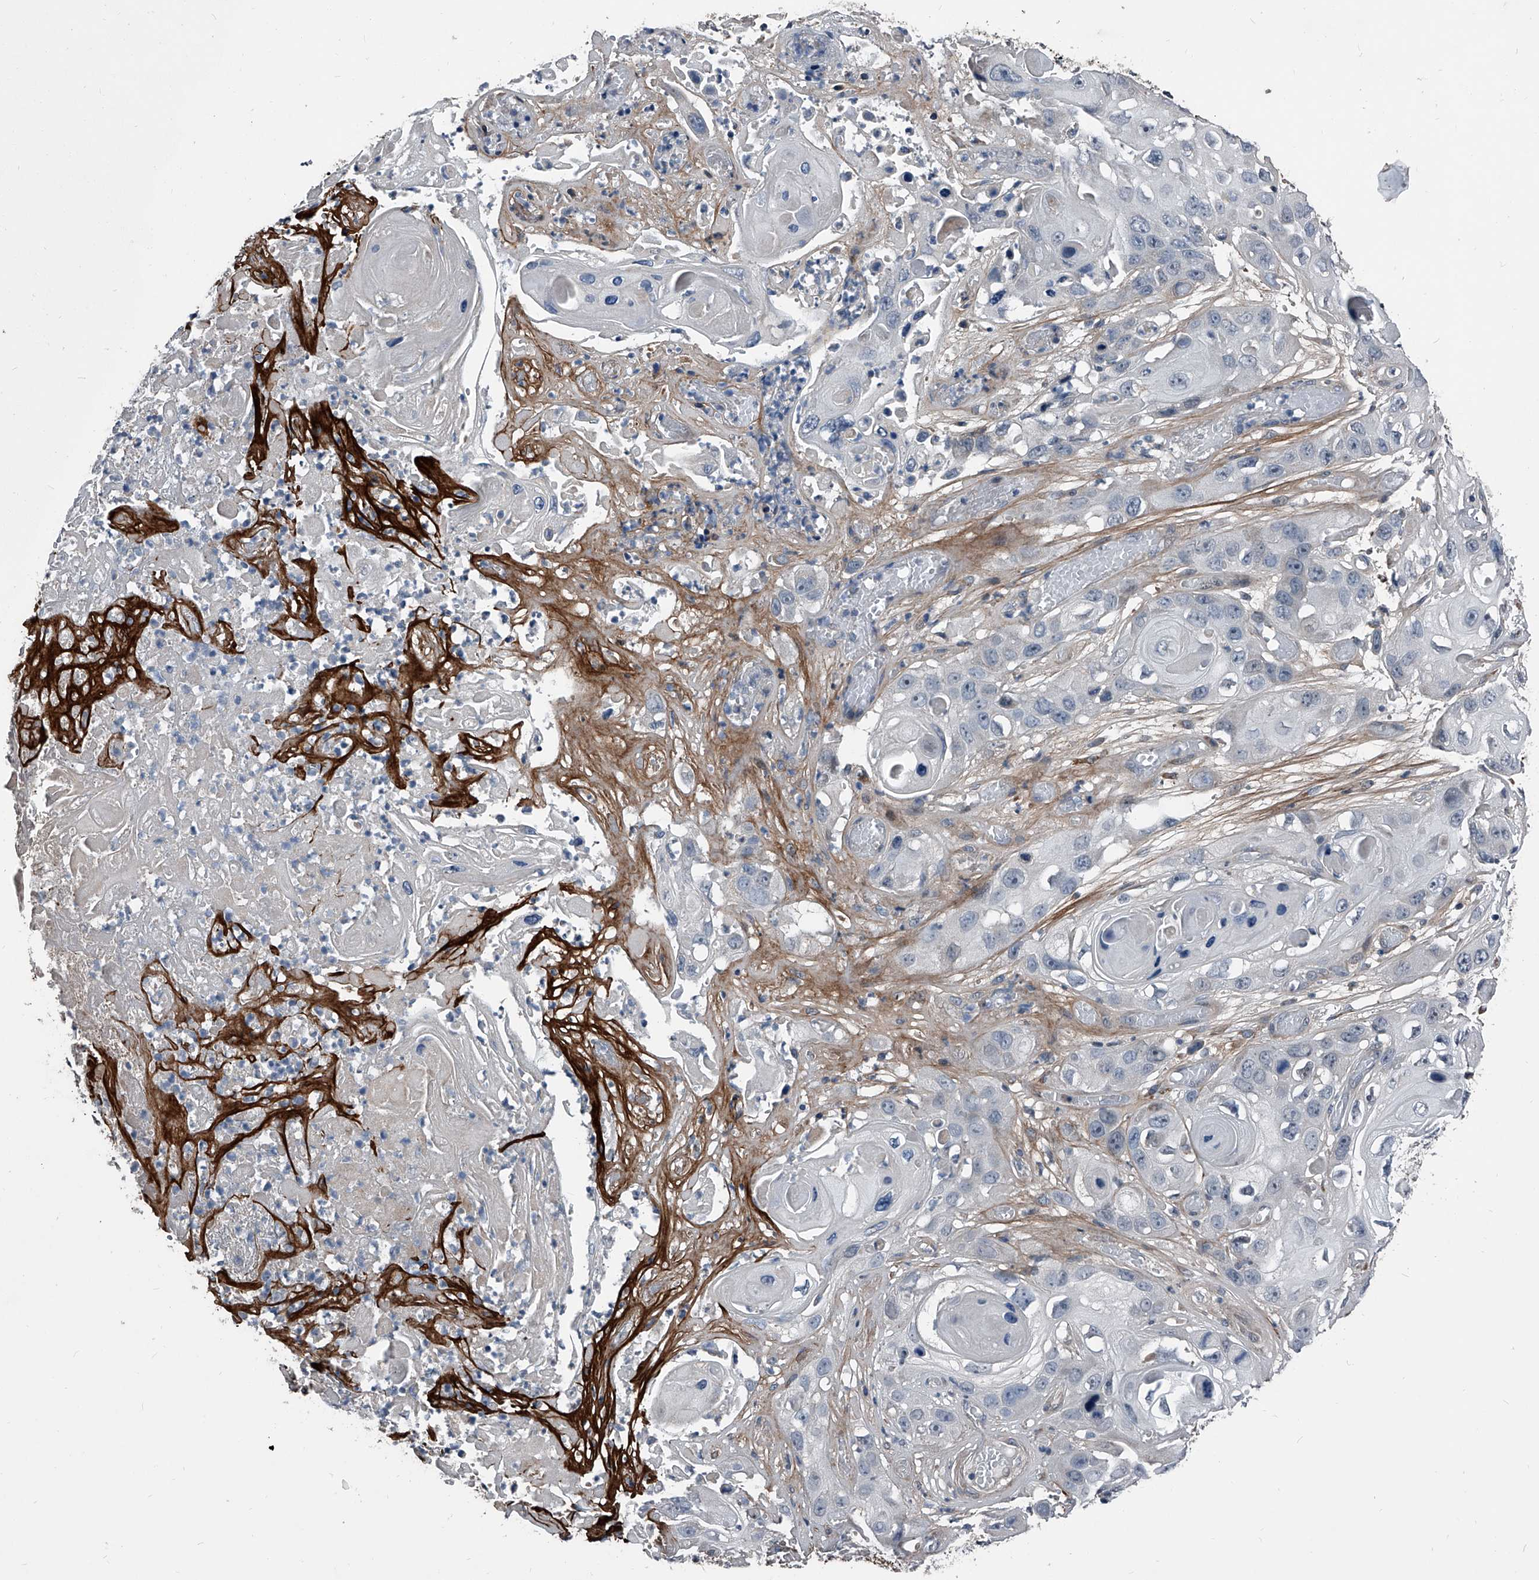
{"staining": {"intensity": "negative", "quantity": "none", "location": "none"}, "tissue": "skin cancer", "cell_type": "Tumor cells", "image_type": "cancer", "snomed": [{"axis": "morphology", "description": "Squamous cell carcinoma, NOS"}, {"axis": "topography", "description": "Skin"}], "caption": "Tumor cells show no significant protein staining in skin cancer. (Immunohistochemistry (ihc), brightfield microscopy, high magnification).", "gene": "PHACTR1", "patient": {"sex": "male", "age": 55}}